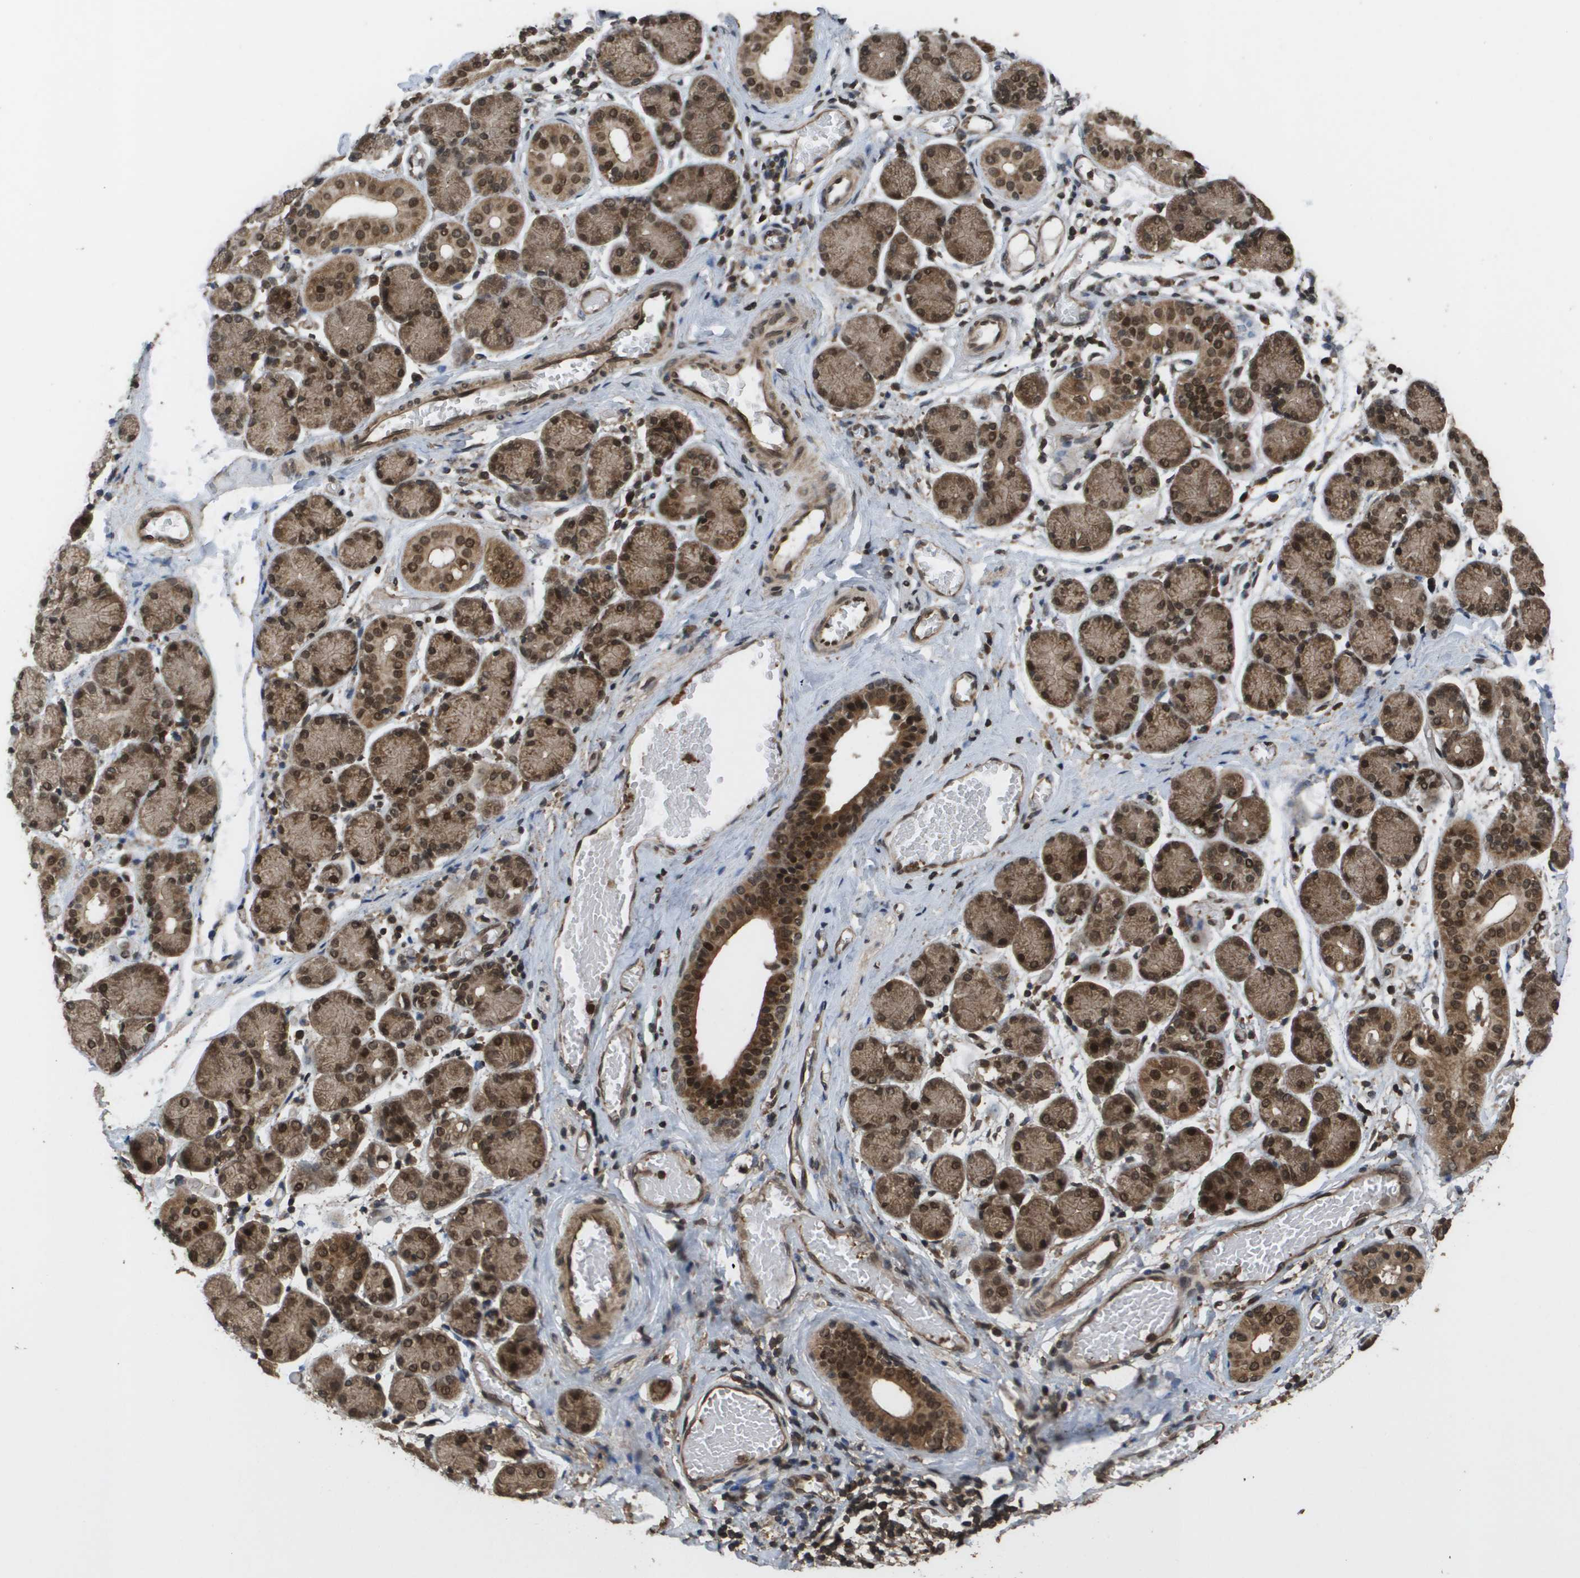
{"staining": {"intensity": "strong", "quantity": ">75%", "location": "cytoplasmic/membranous,nuclear"}, "tissue": "salivary gland", "cell_type": "Glandular cells", "image_type": "normal", "snomed": [{"axis": "morphology", "description": "Normal tissue, NOS"}, {"axis": "topography", "description": "Salivary gland"}], "caption": "IHC staining of benign salivary gland, which reveals high levels of strong cytoplasmic/membranous,nuclear positivity in about >75% of glandular cells indicating strong cytoplasmic/membranous,nuclear protein staining. The staining was performed using DAB (3,3'-diaminobenzidine) (brown) for protein detection and nuclei were counterstained in hematoxylin (blue).", "gene": "AXIN2", "patient": {"sex": "female", "age": 24}}